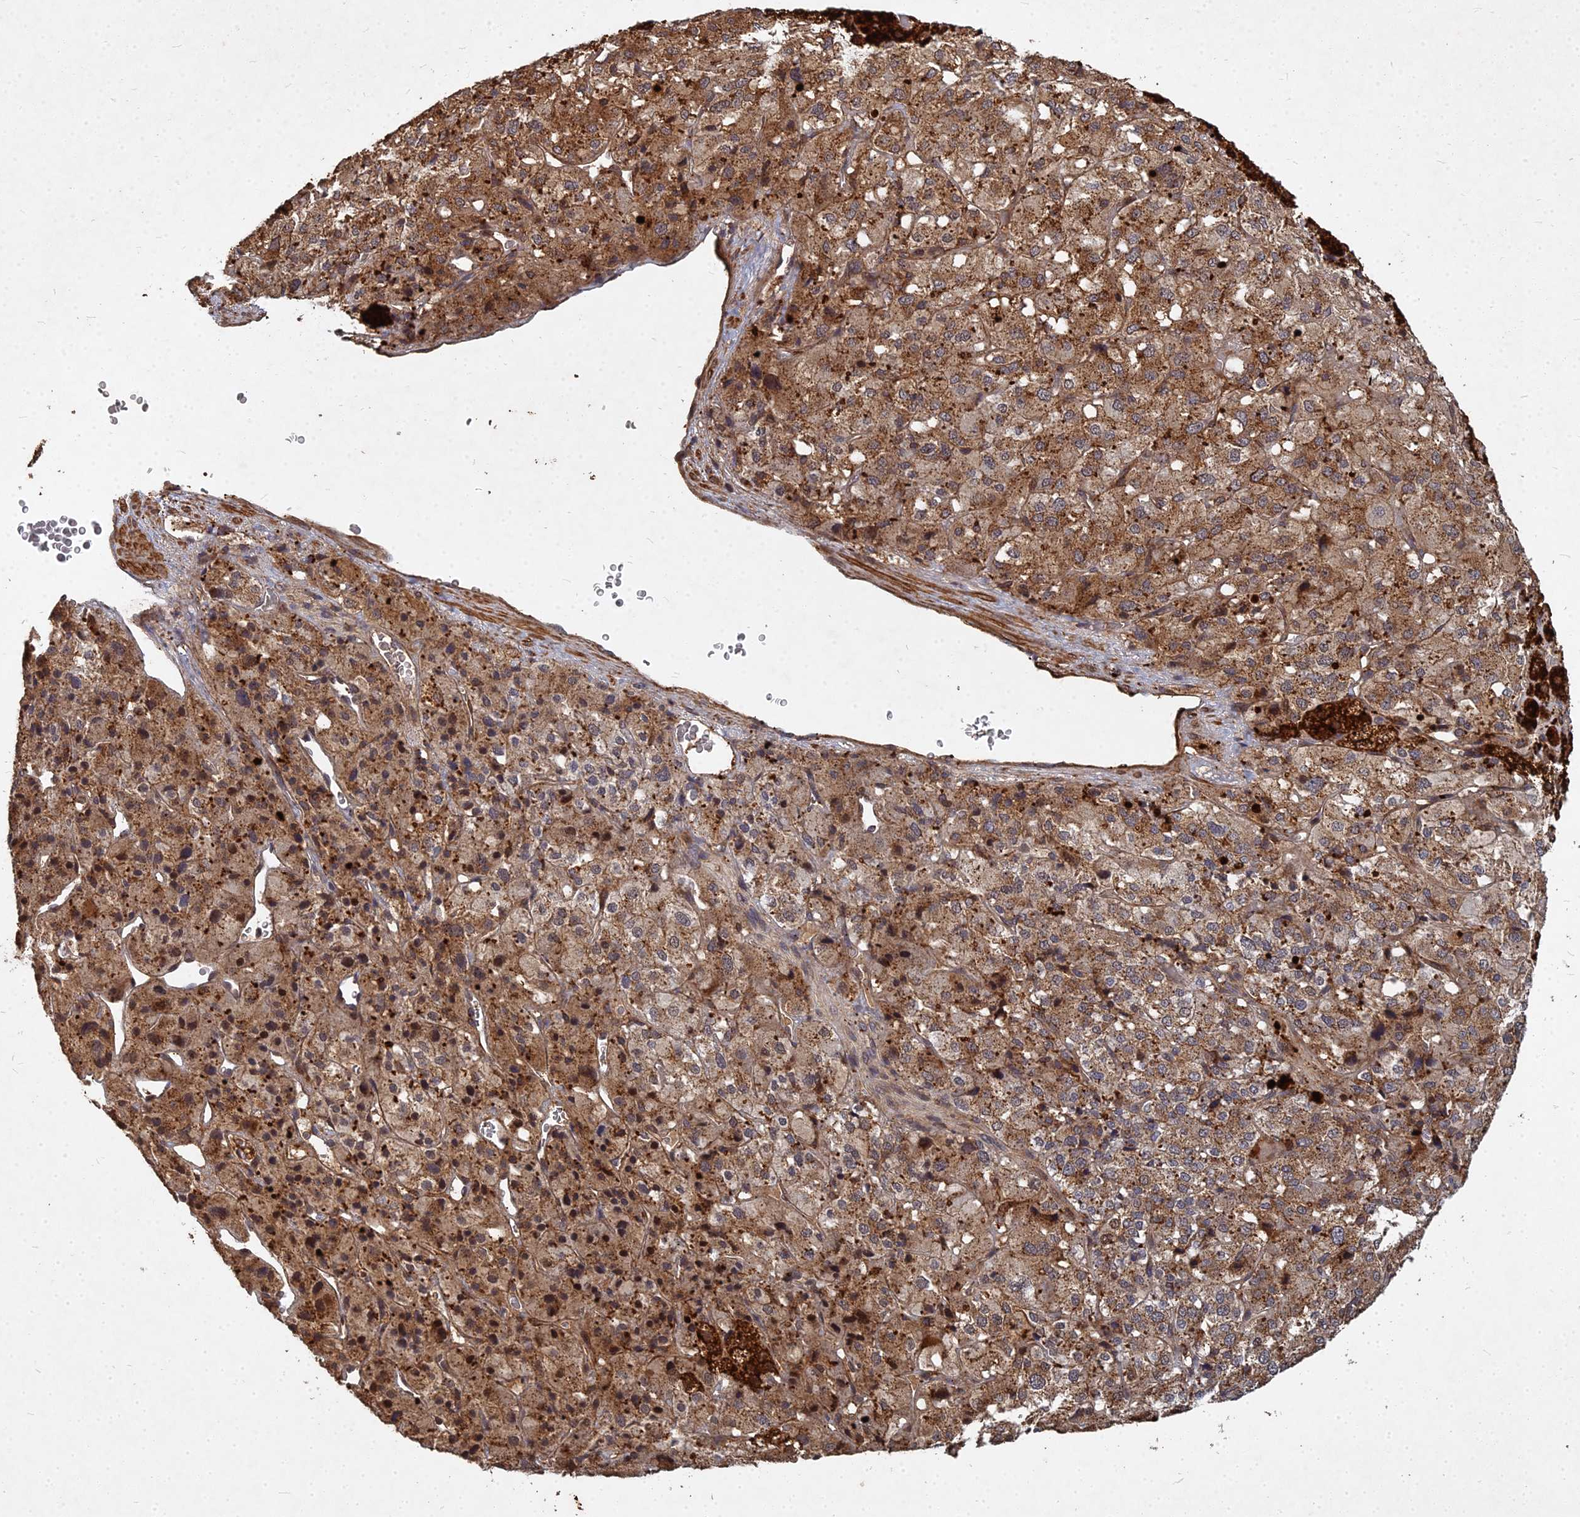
{"staining": {"intensity": "strong", "quantity": ">75%", "location": "cytoplasmic/membranous"}, "tissue": "adrenal gland", "cell_type": "Glandular cells", "image_type": "normal", "snomed": [{"axis": "morphology", "description": "Normal tissue, NOS"}, {"axis": "topography", "description": "Adrenal gland"}], "caption": "A brown stain shows strong cytoplasmic/membranous expression of a protein in glandular cells of benign human adrenal gland.", "gene": "UBE2W", "patient": {"sex": "female", "age": 44}}